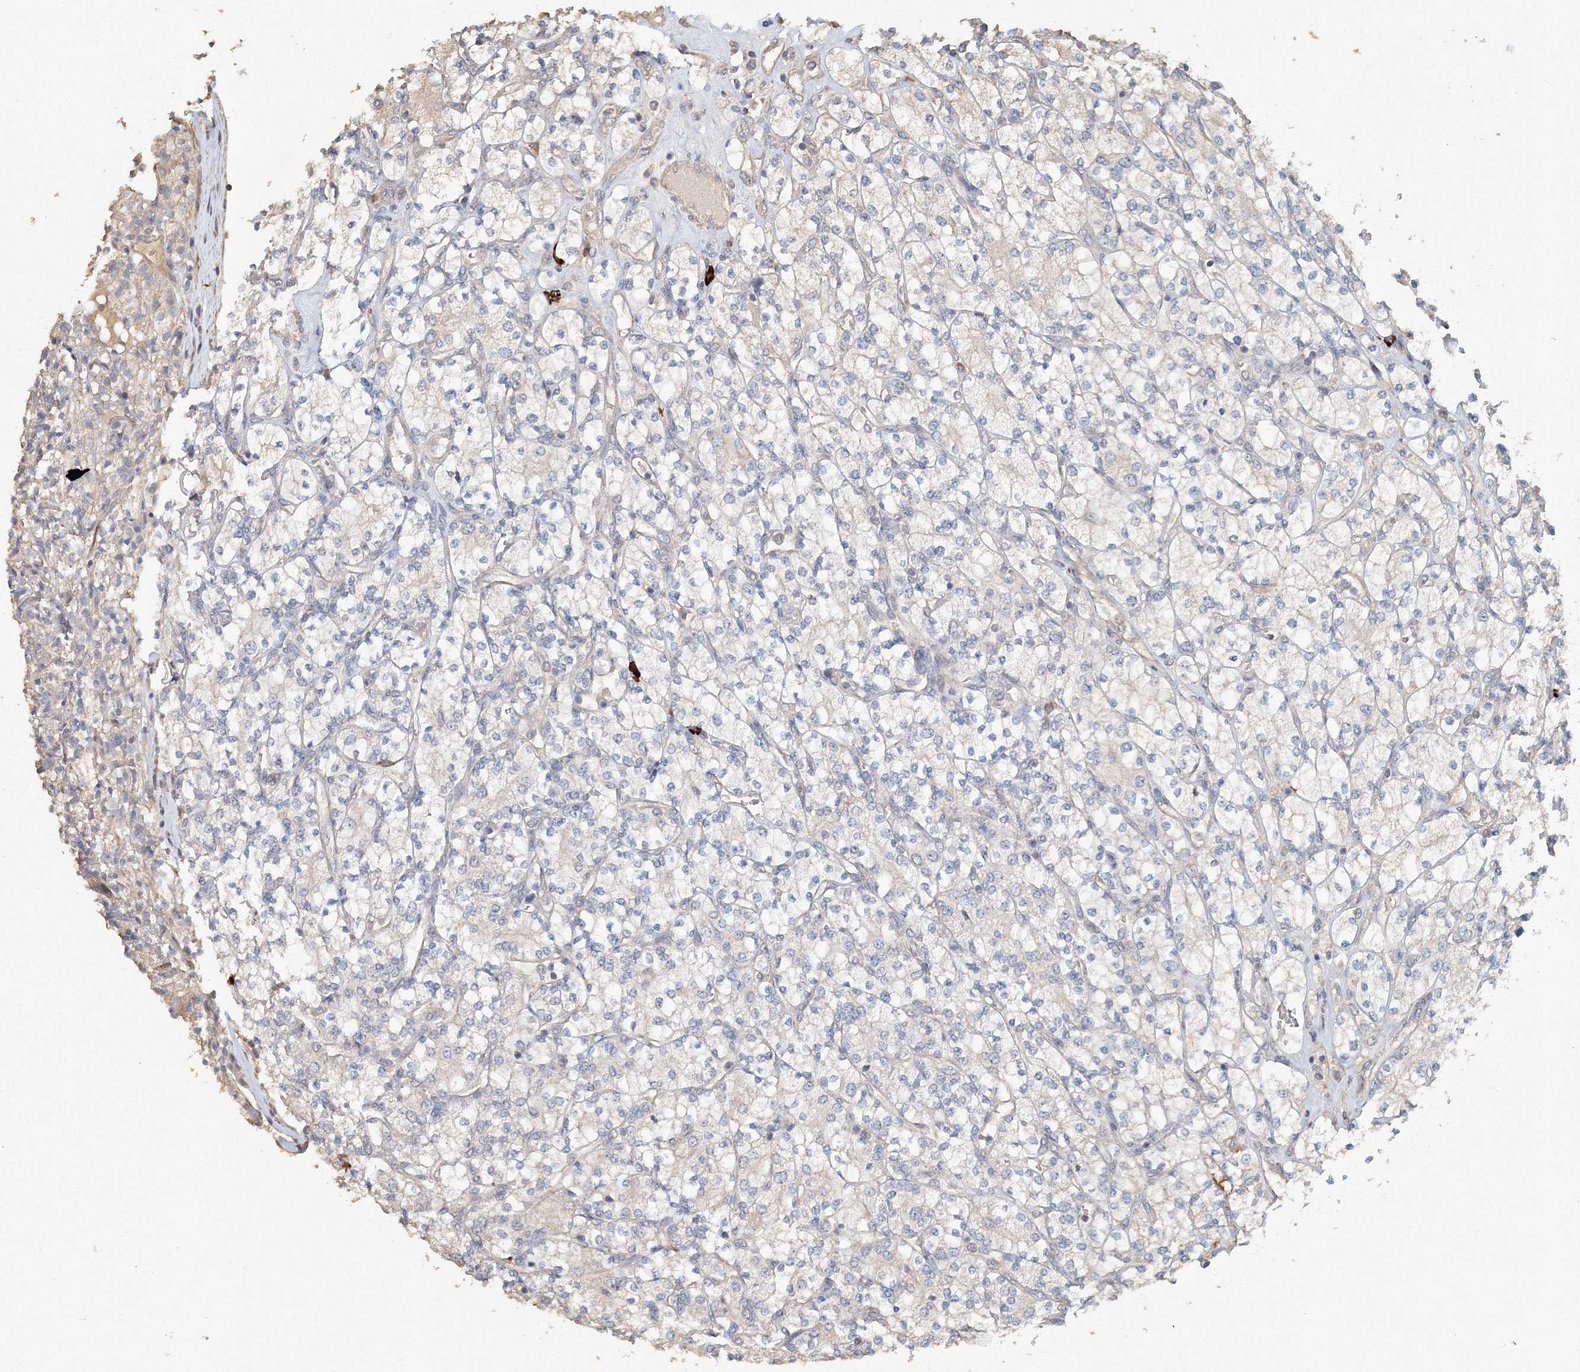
{"staining": {"intensity": "negative", "quantity": "none", "location": "none"}, "tissue": "renal cancer", "cell_type": "Tumor cells", "image_type": "cancer", "snomed": [{"axis": "morphology", "description": "Adenocarcinoma, NOS"}, {"axis": "topography", "description": "Kidney"}], "caption": "Immunohistochemistry (IHC) image of human renal adenocarcinoma stained for a protein (brown), which shows no positivity in tumor cells.", "gene": "NALF2", "patient": {"sex": "male", "age": 77}}